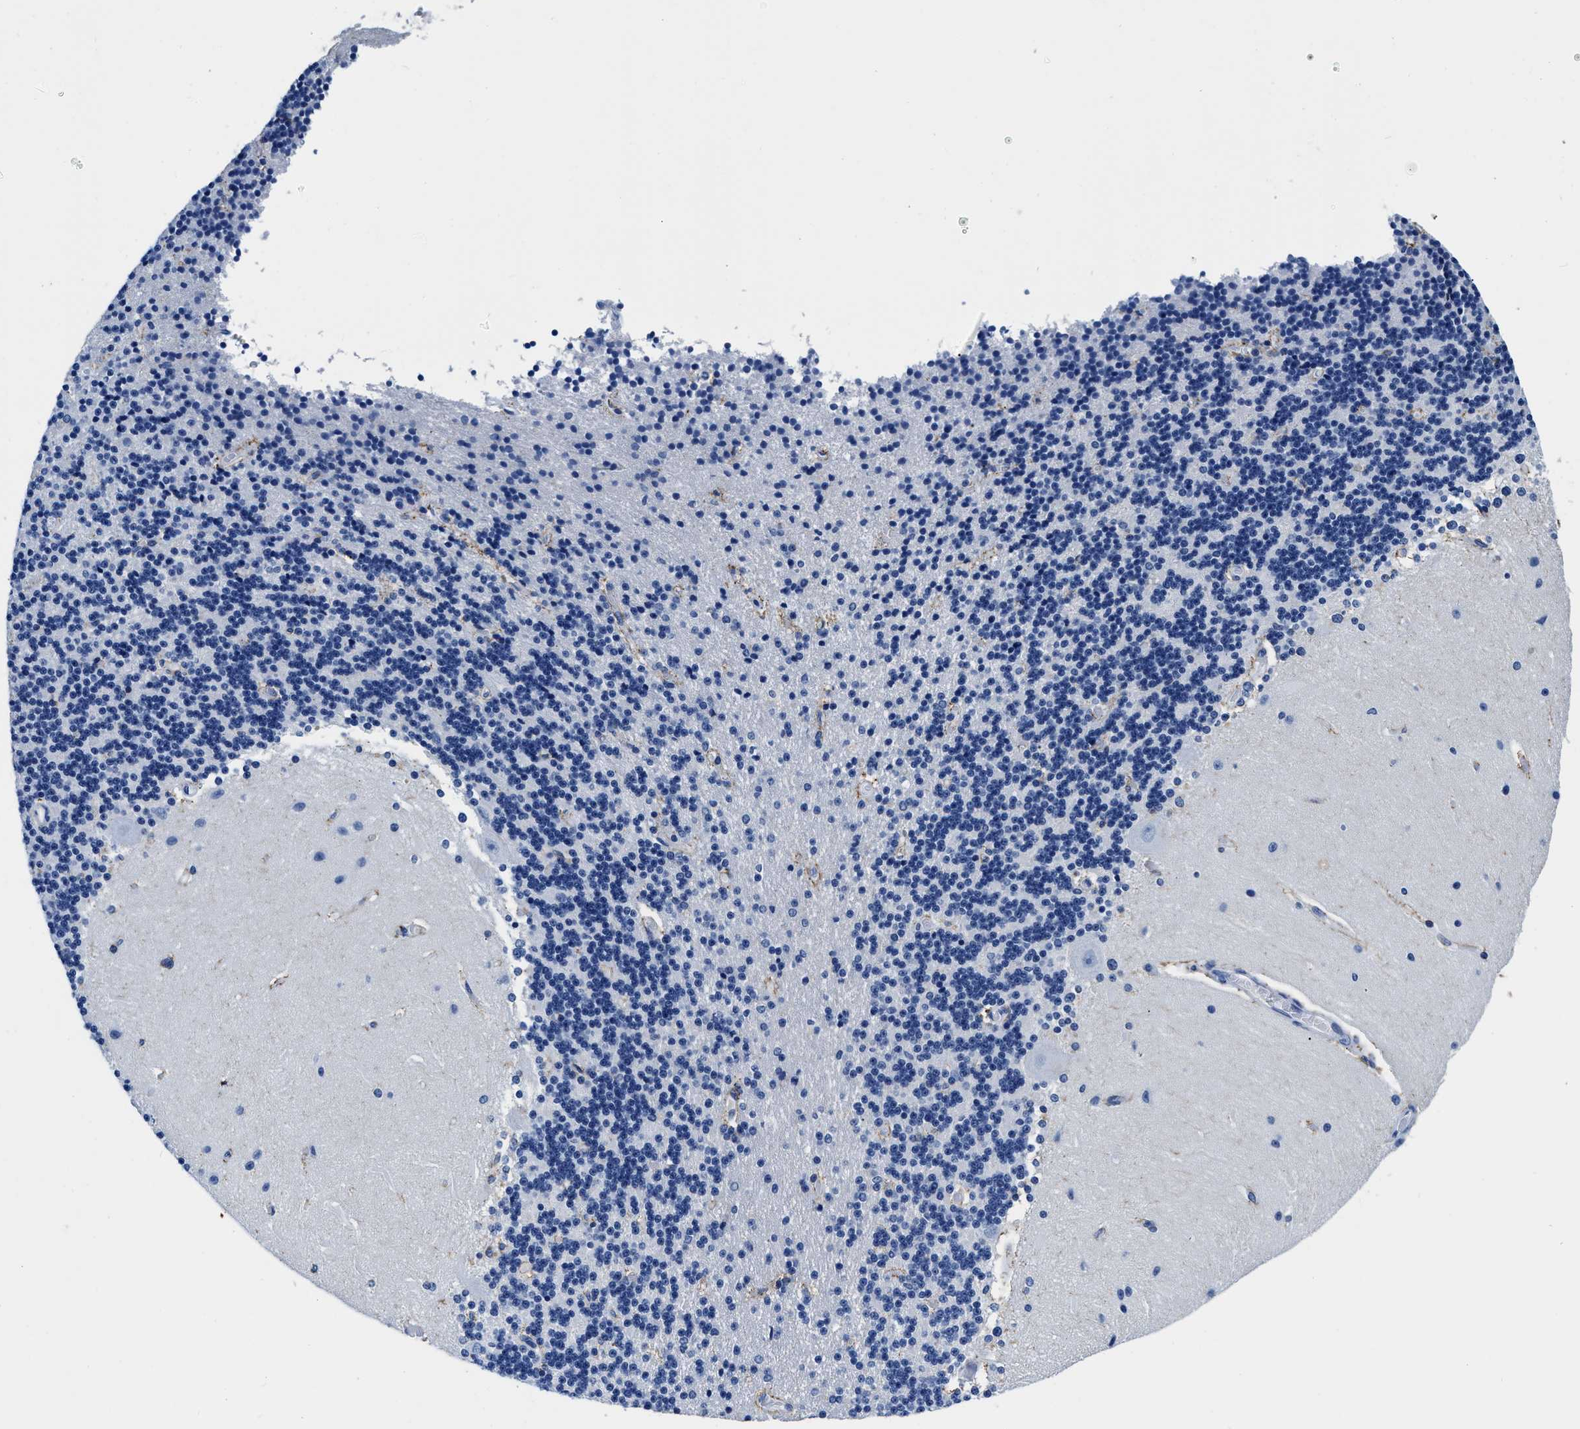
{"staining": {"intensity": "negative", "quantity": "none", "location": "none"}, "tissue": "cerebellum", "cell_type": "Cells in granular layer", "image_type": "normal", "snomed": [{"axis": "morphology", "description": "Normal tissue, NOS"}, {"axis": "topography", "description": "Cerebellum"}], "caption": "This photomicrograph is of normal cerebellum stained with IHC to label a protein in brown with the nuclei are counter-stained blue. There is no expression in cells in granular layer.", "gene": "CER1", "patient": {"sex": "female", "age": 54}}